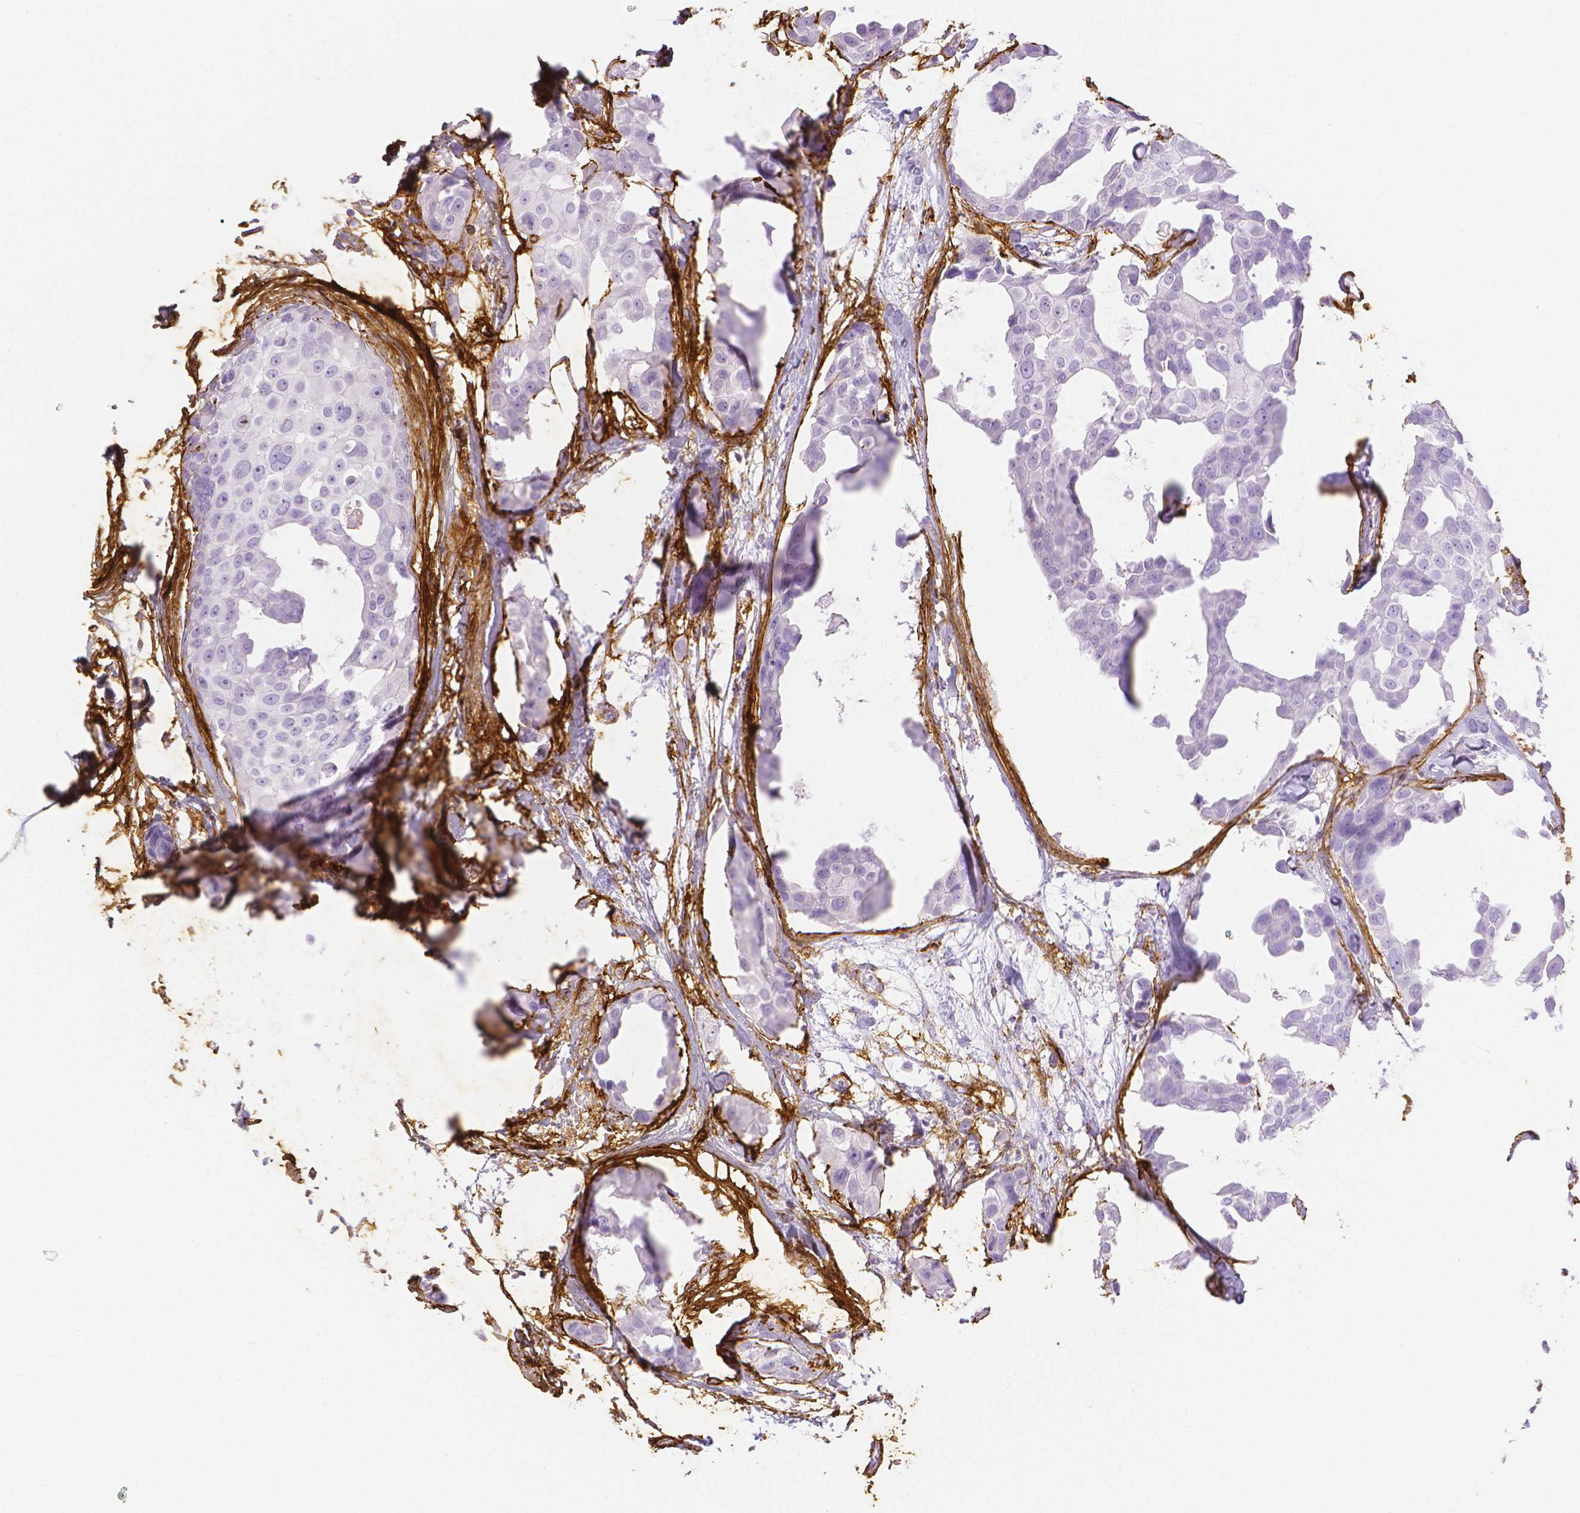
{"staining": {"intensity": "negative", "quantity": "none", "location": "none"}, "tissue": "breast cancer", "cell_type": "Tumor cells", "image_type": "cancer", "snomed": [{"axis": "morphology", "description": "Duct carcinoma"}, {"axis": "topography", "description": "Breast"}], "caption": "This is a photomicrograph of immunohistochemistry (IHC) staining of invasive ductal carcinoma (breast), which shows no positivity in tumor cells. (DAB immunohistochemistry with hematoxylin counter stain).", "gene": "FBN1", "patient": {"sex": "female", "age": 38}}